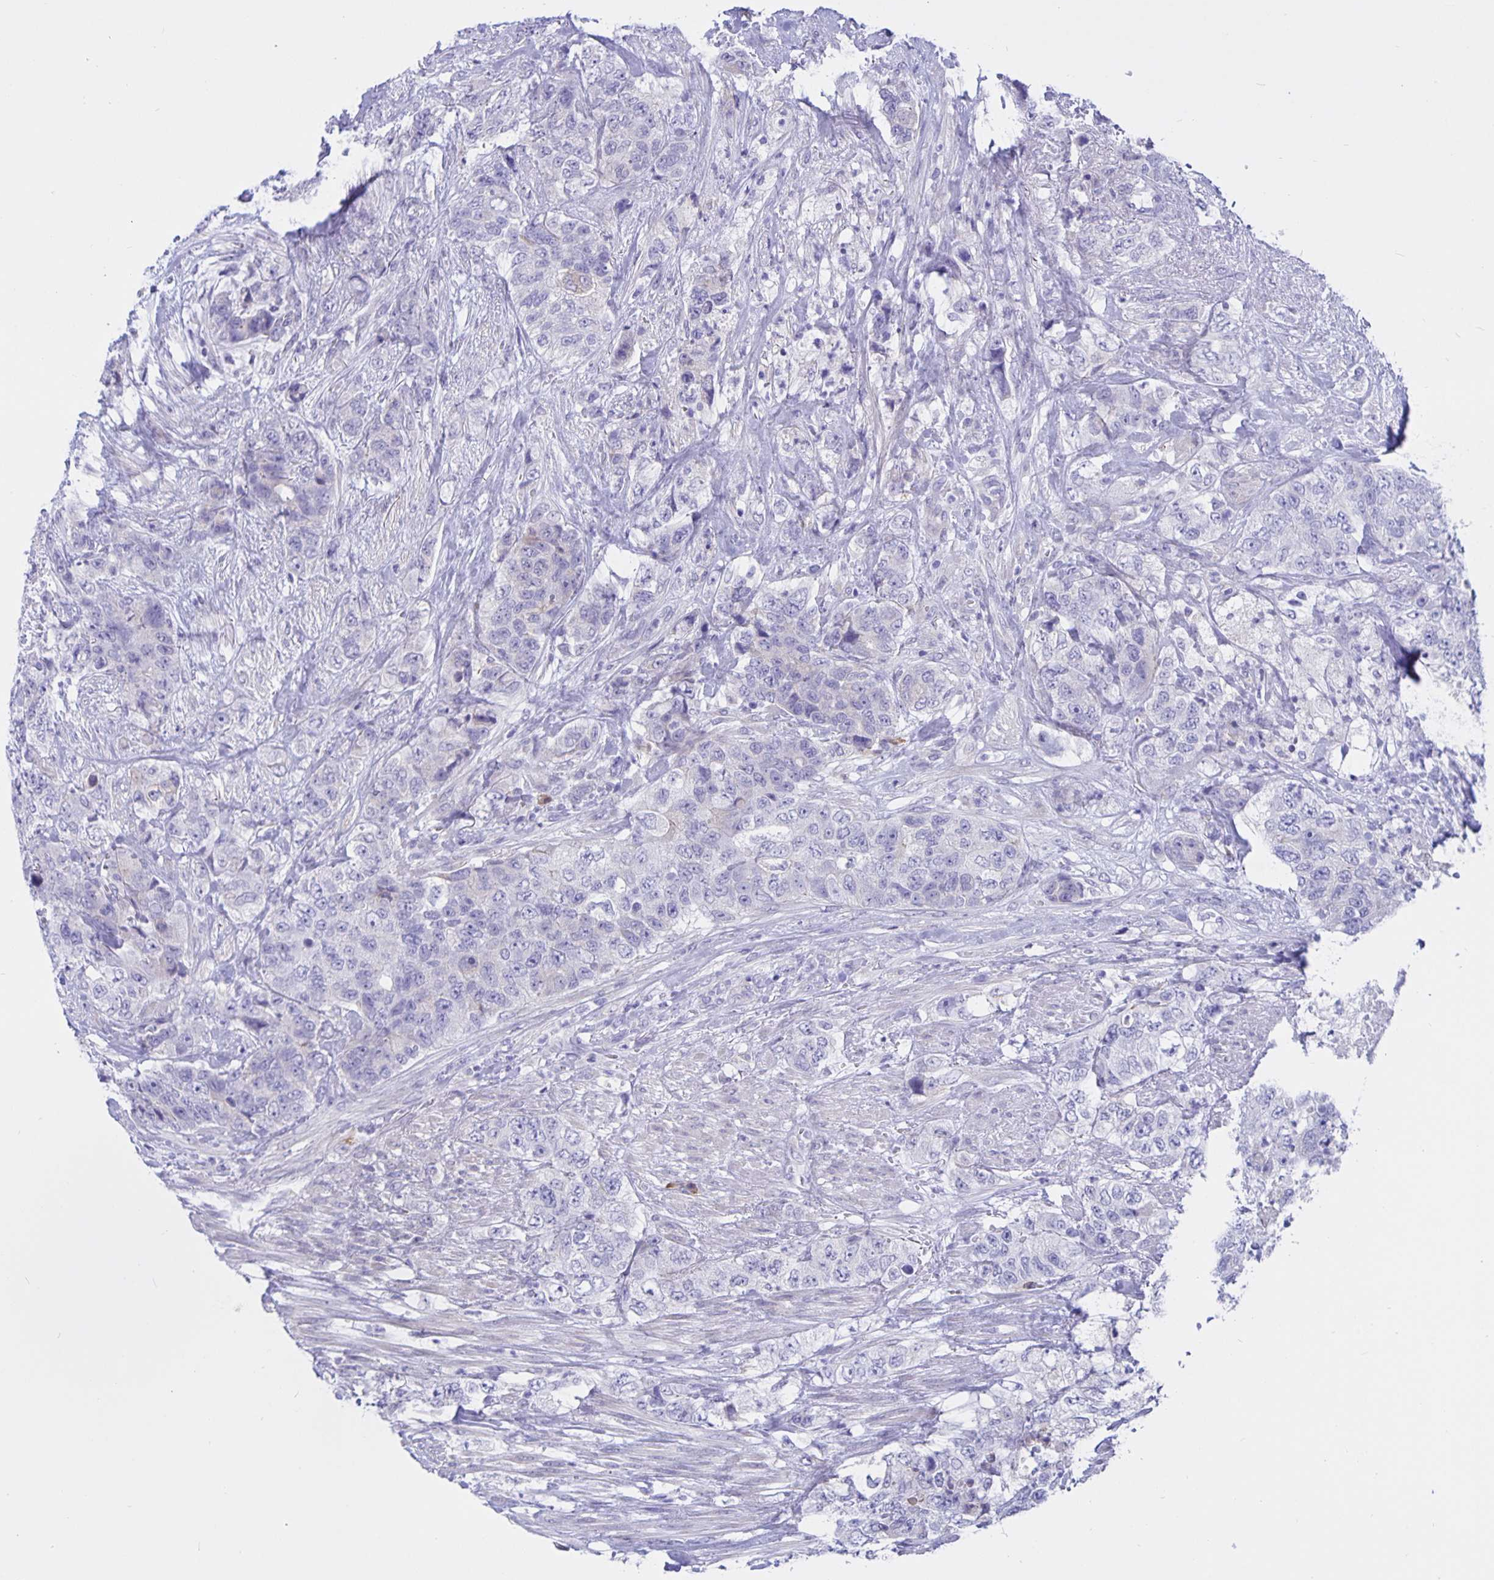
{"staining": {"intensity": "negative", "quantity": "none", "location": "none"}, "tissue": "urothelial cancer", "cell_type": "Tumor cells", "image_type": "cancer", "snomed": [{"axis": "morphology", "description": "Urothelial carcinoma, High grade"}, {"axis": "topography", "description": "Urinary bladder"}], "caption": "A high-resolution photomicrograph shows immunohistochemistry (IHC) staining of urothelial carcinoma (high-grade), which exhibits no significant positivity in tumor cells.", "gene": "ERMN", "patient": {"sex": "female", "age": 78}}